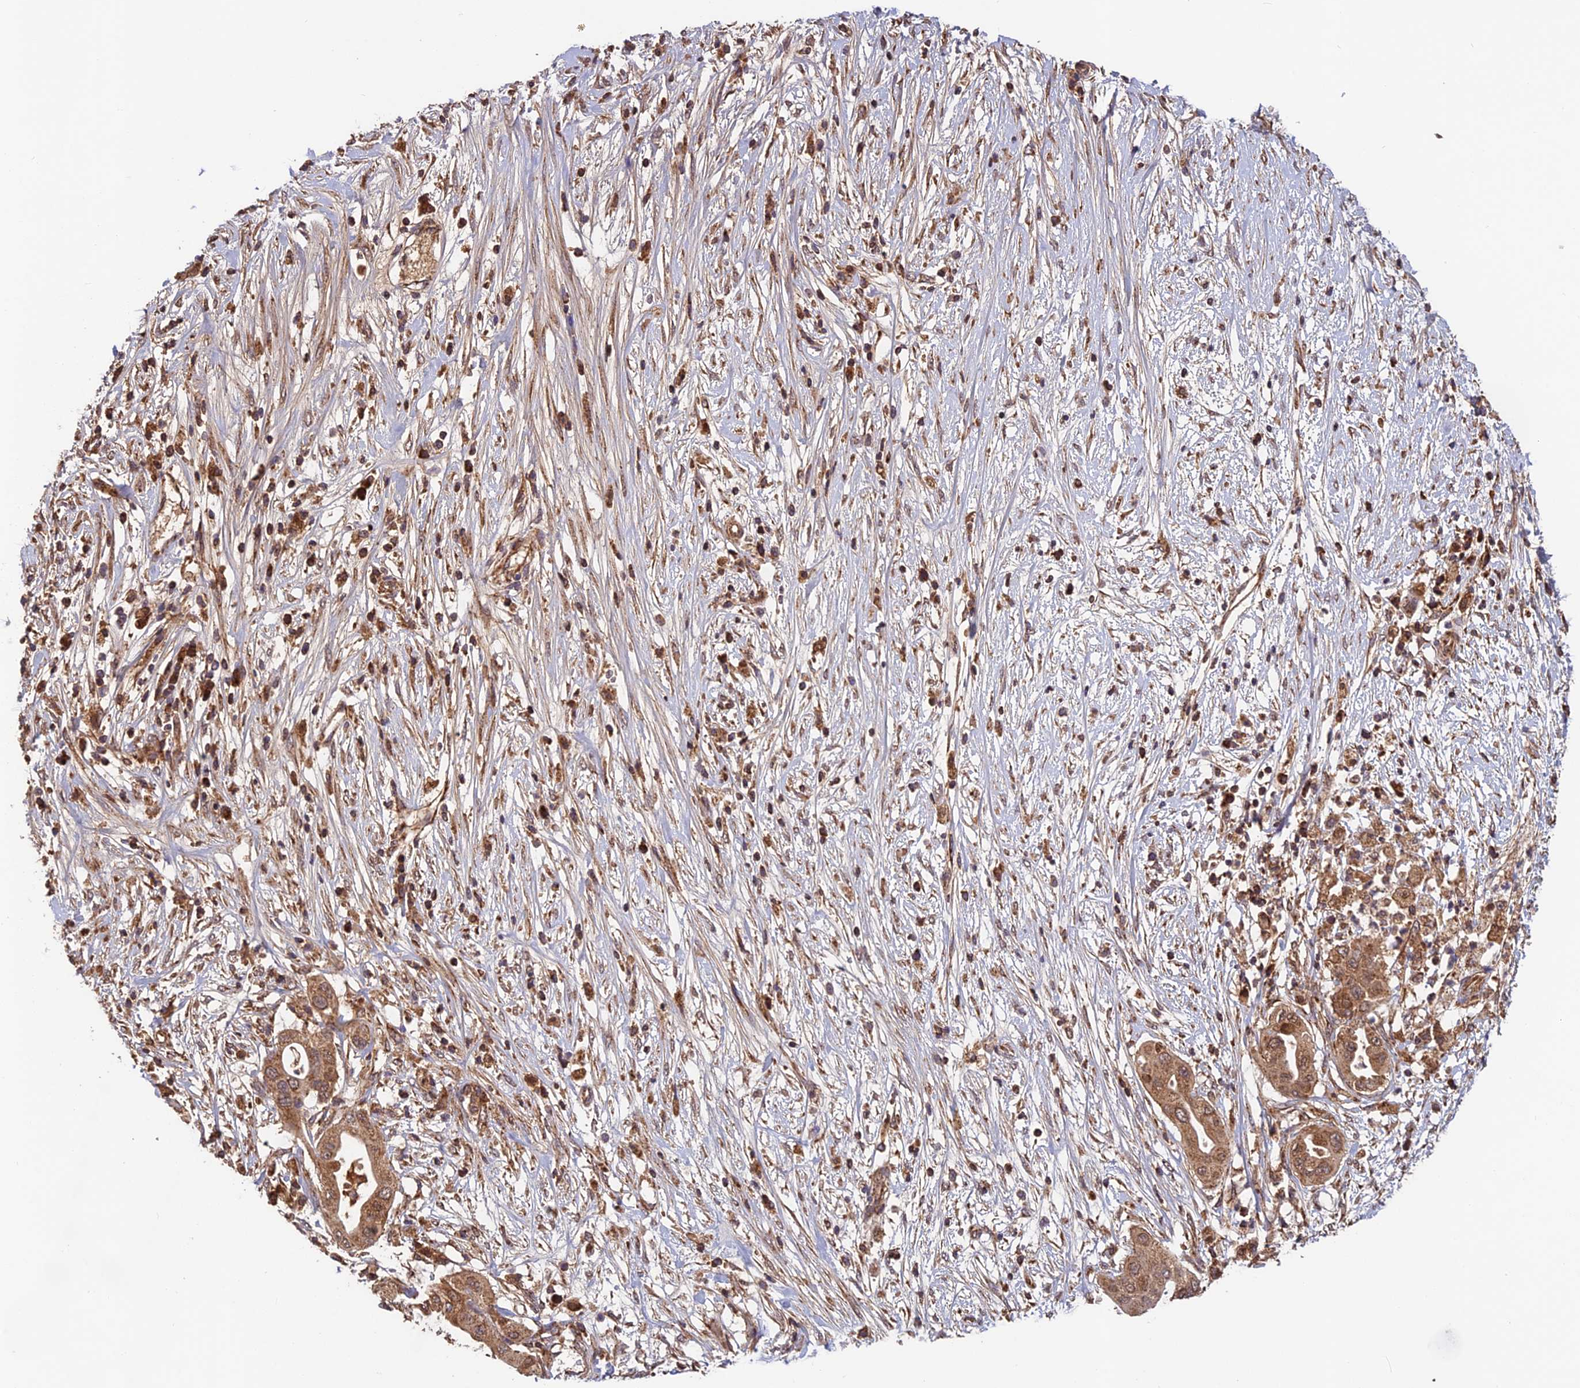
{"staining": {"intensity": "moderate", "quantity": ">75%", "location": "cytoplasmic/membranous"}, "tissue": "pancreatic cancer", "cell_type": "Tumor cells", "image_type": "cancer", "snomed": [{"axis": "morphology", "description": "Adenocarcinoma, NOS"}, {"axis": "topography", "description": "Pancreas"}], "caption": "Immunohistochemical staining of human pancreatic cancer demonstrates medium levels of moderate cytoplasmic/membranous expression in approximately >75% of tumor cells.", "gene": "CCDC15", "patient": {"sex": "male", "age": 68}}